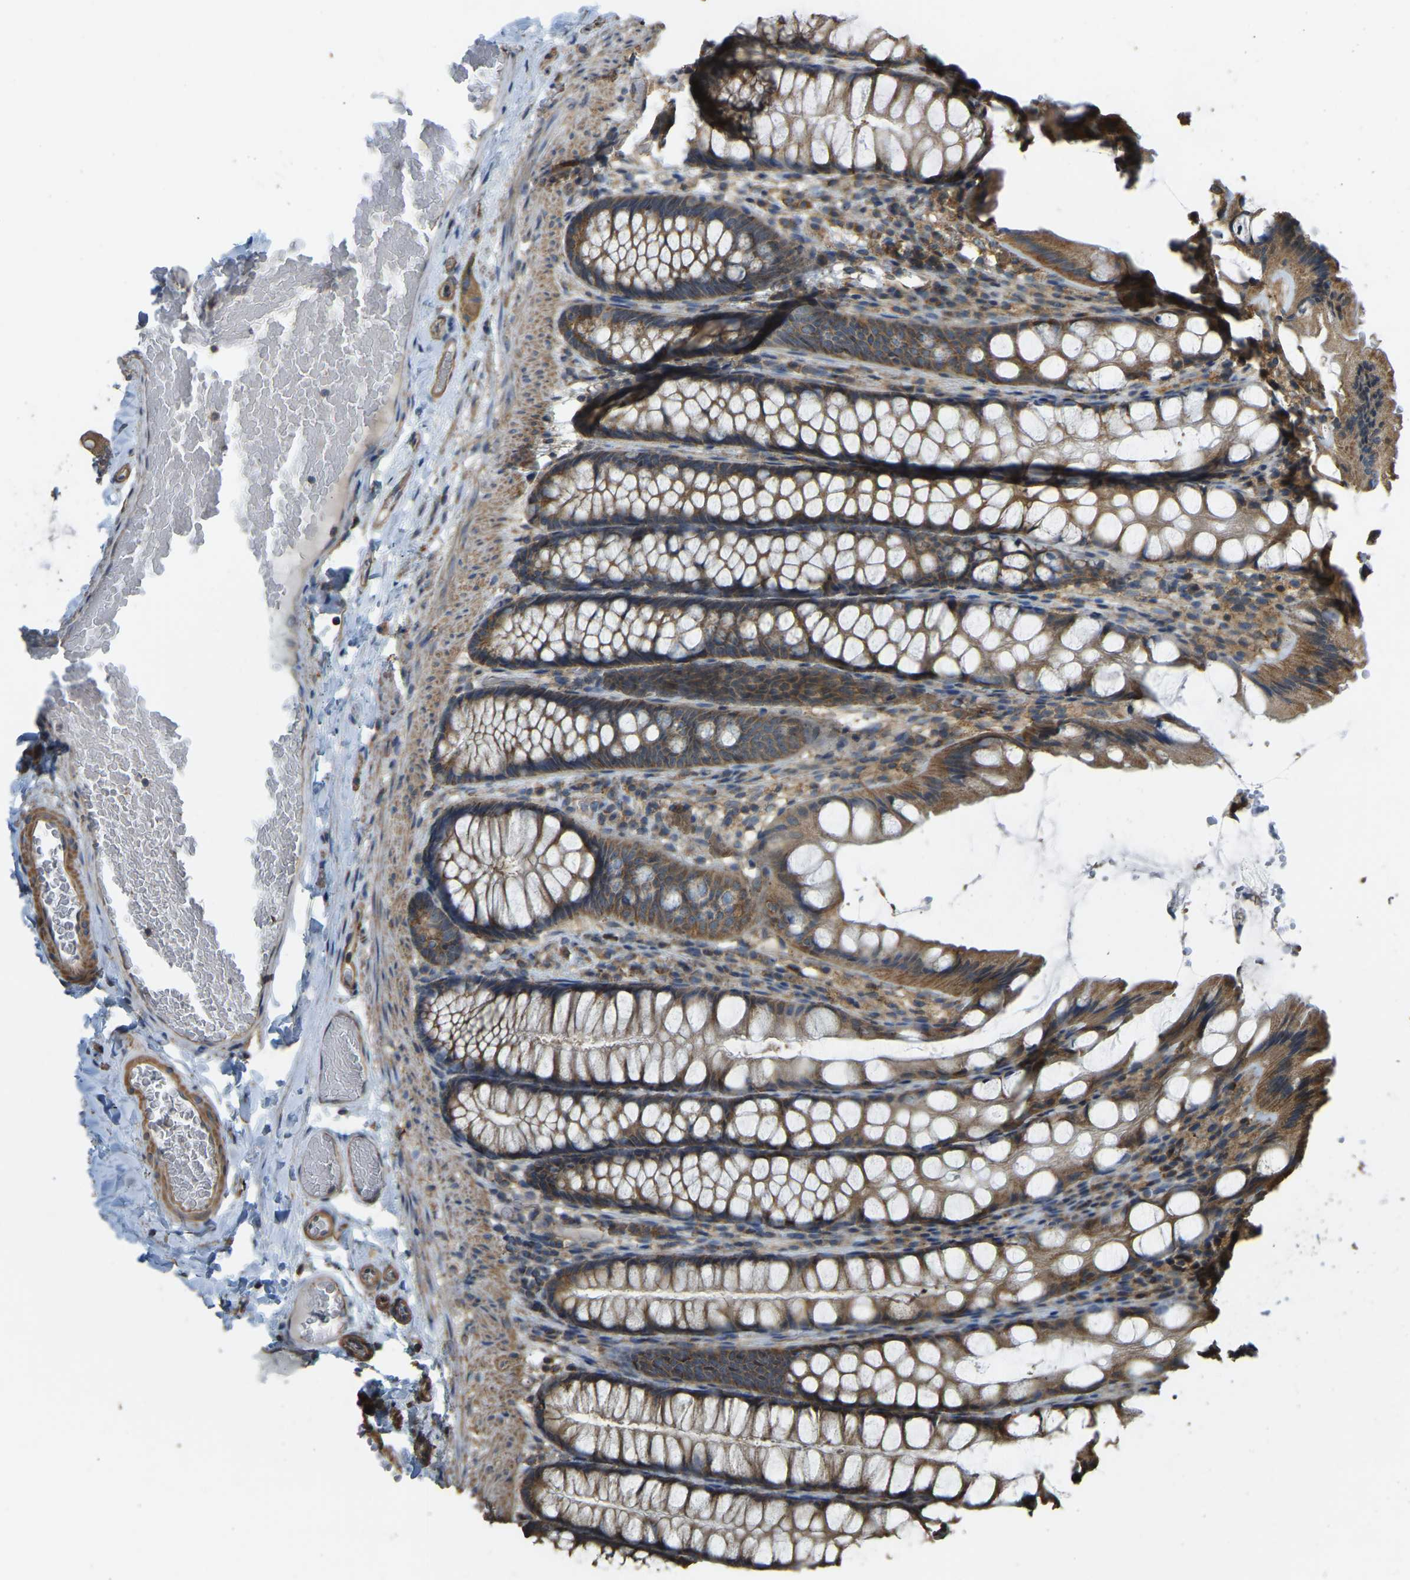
{"staining": {"intensity": "moderate", "quantity": ">75%", "location": "cytoplasmic/membranous"}, "tissue": "colon", "cell_type": "Endothelial cells", "image_type": "normal", "snomed": [{"axis": "morphology", "description": "Normal tissue, NOS"}, {"axis": "topography", "description": "Colon"}], "caption": "Endothelial cells exhibit moderate cytoplasmic/membranous positivity in about >75% of cells in benign colon. The staining is performed using DAB (3,3'-diaminobenzidine) brown chromogen to label protein expression. The nuclei are counter-stained blue using hematoxylin.", "gene": "GNG2", "patient": {"sex": "male", "age": 47}}